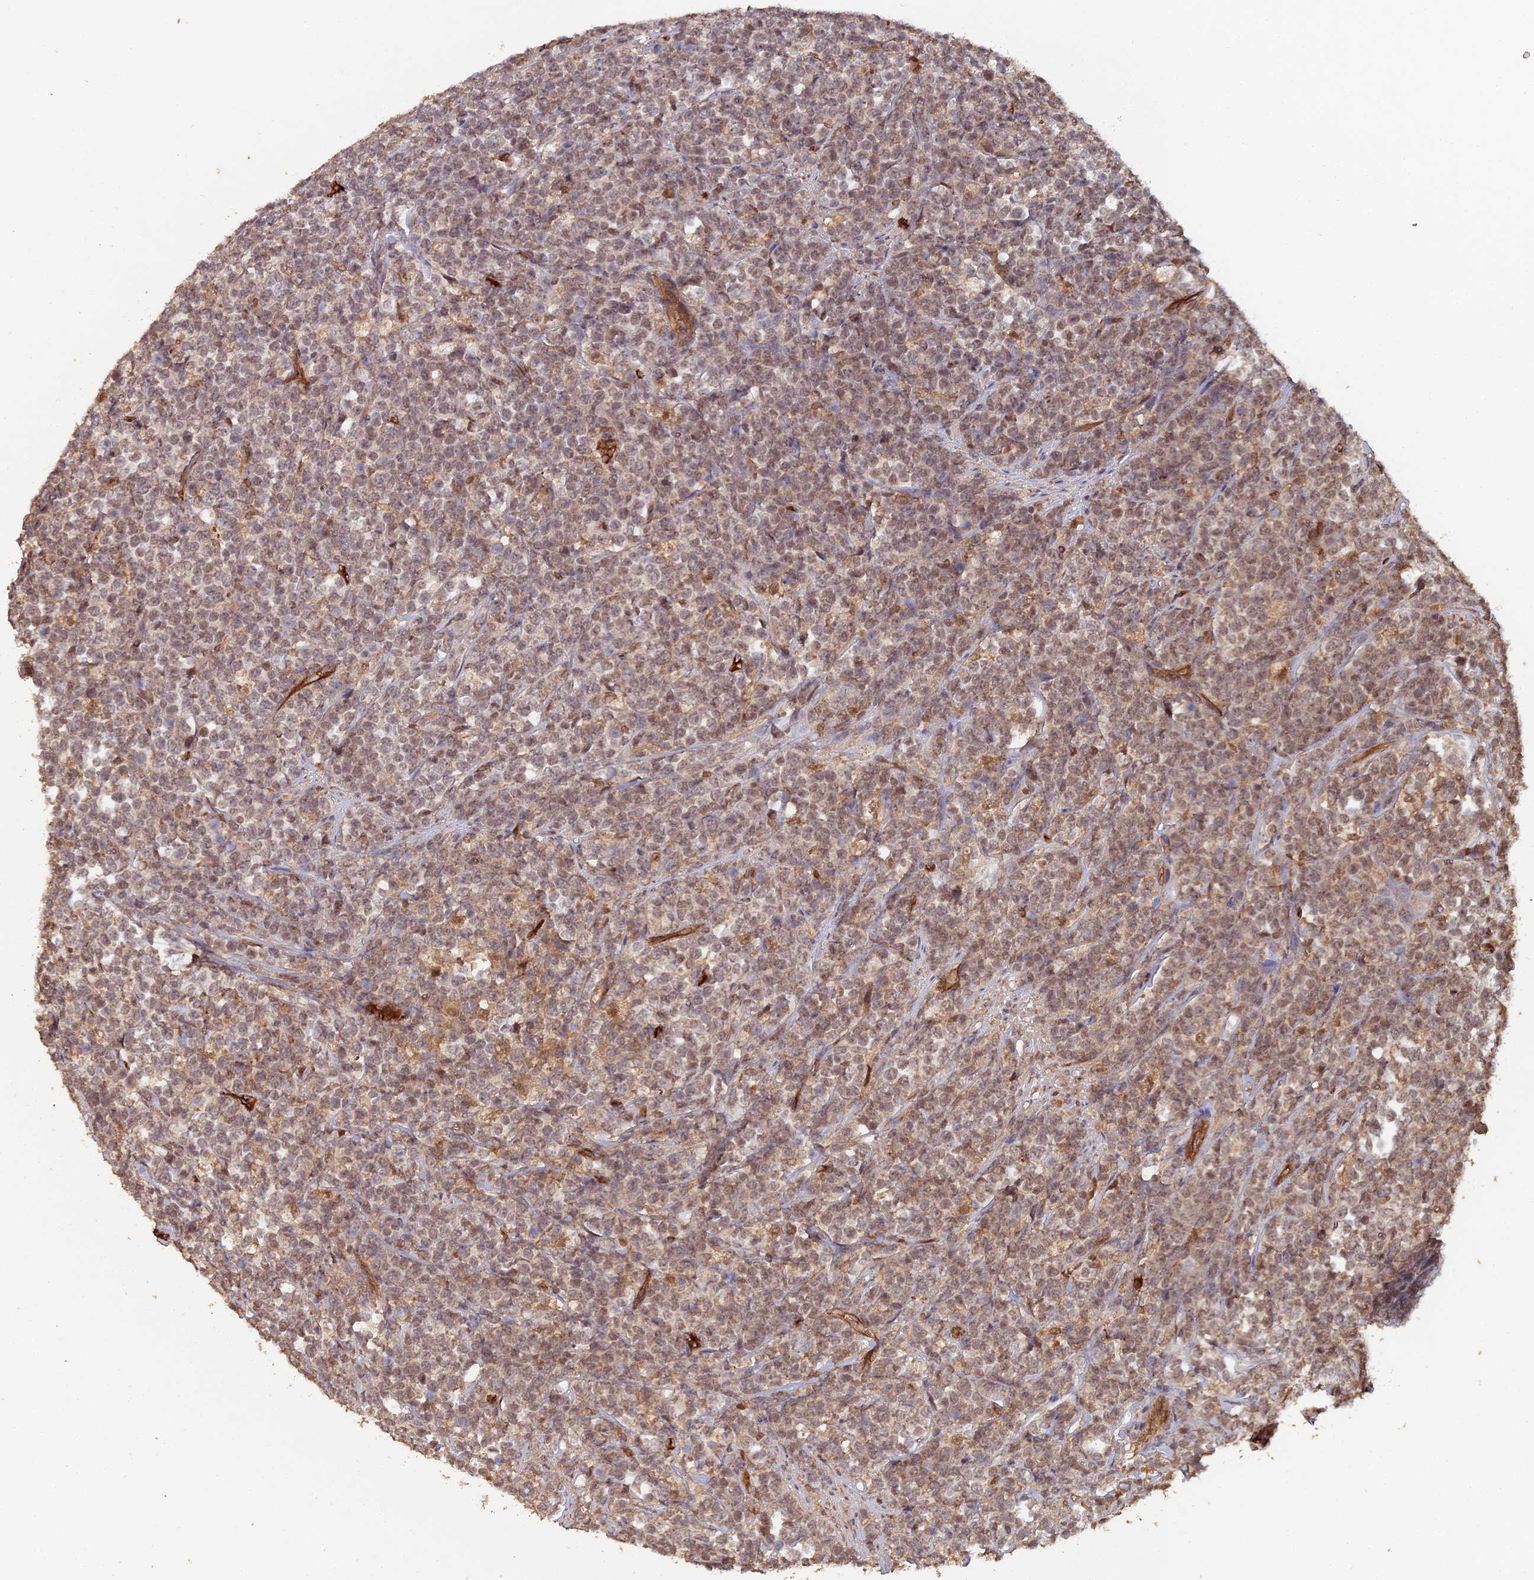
{"staining": {"intensity": "weak", "quantity": "25%-75%", "location": "nuclear"}, "tissue": "lymphoma", "cell_type": "Tumor cells", "image_type": "cancer", "snomed": [{"axis": "morphology", "description": "Malignant lymphoma, non-Hodgkin's type, High grade"}, {"axis": "topography", "description": "Small intestine"}], "caption": "The image displays immunohistochemical staining of lymphoma. There is weak nuclear positivity is seen in approximately 25%-75% of tumor cells.", "gene": "RALGAPA2", "patient": {"sex": "male", "age": 8}}